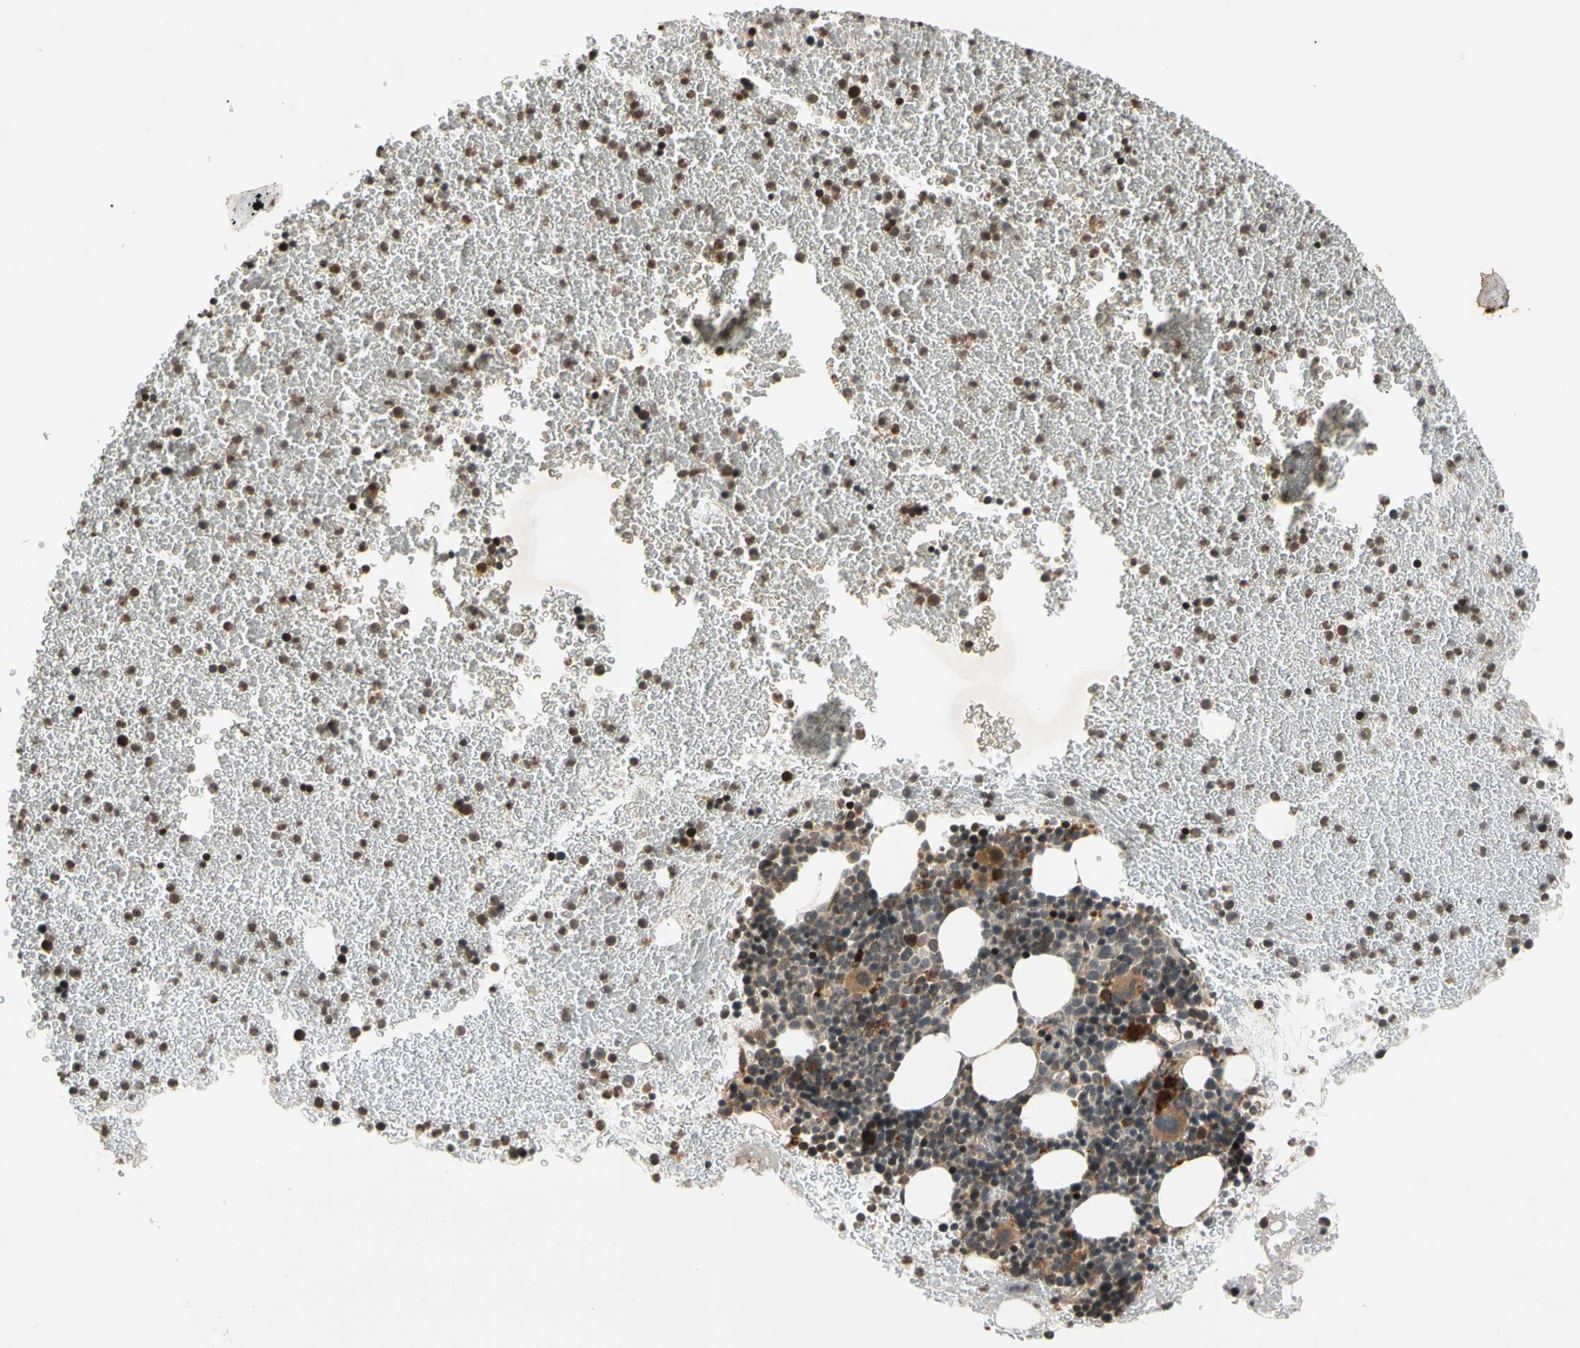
{"staining": {"intensity": "strong", "quantity": "25%-75%", "location": "cytoplasmic/membranous,nuclear"}, "tissue": "bone marrow", "cell_type": "Hematopoietic cells", "image_type": "normal", "snomed": [{"axis": "morphology", "description": "Normal tissue, NOS"}, {"axis": "topography", "description": "Bone marrow"}], "caption": "A high-resolution histopathology image shows IHC staining of normal bone marrow, which demonstrates strong cytoplasmic/membranous,nuclear expression in about 25%-75% of hematopoietic cells.", "gene": "MRPS22", "patient": {"sex": "female", "age": 53}}